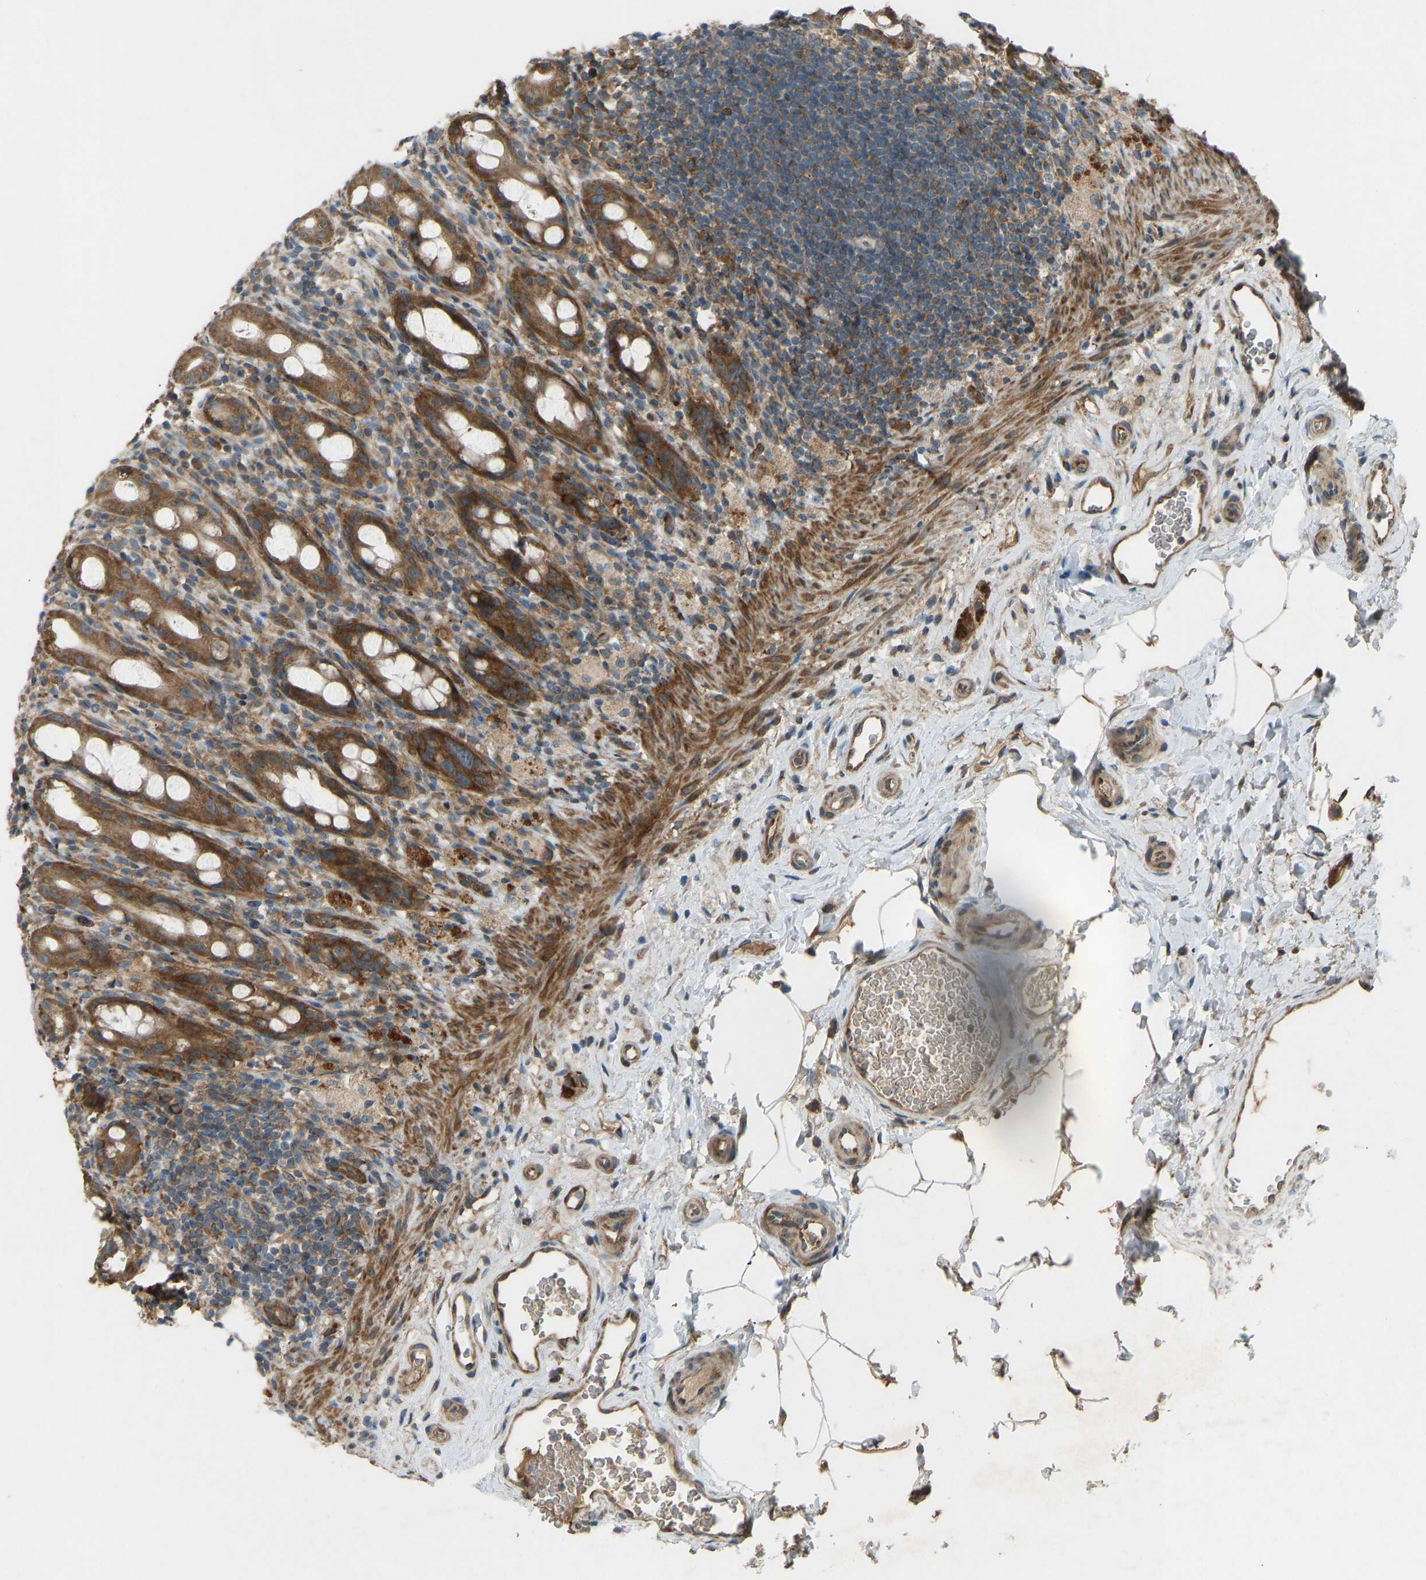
{"staining": {"intensity": "strong", "quantity": ">75%", "location": "cytoplasmic/membranous"}, "tissue": "rectum", "cell_type": "Glandular cells", "image_type": "normal", "snomed": [{"axis": "morphology", "description": "Normal tissue, NOS"}, {"axis": "topography", "description": "Rectum"}], "caption": "A micrograph of rectum stained for a protein exhibits strong cytoplasmic/membranous brown staining in glandular cells. The protein of interest is shown in brown color, while the nuclei are stained blue.", "gene": "STAU2", "patient": {"sex": "male", "age": 44}}